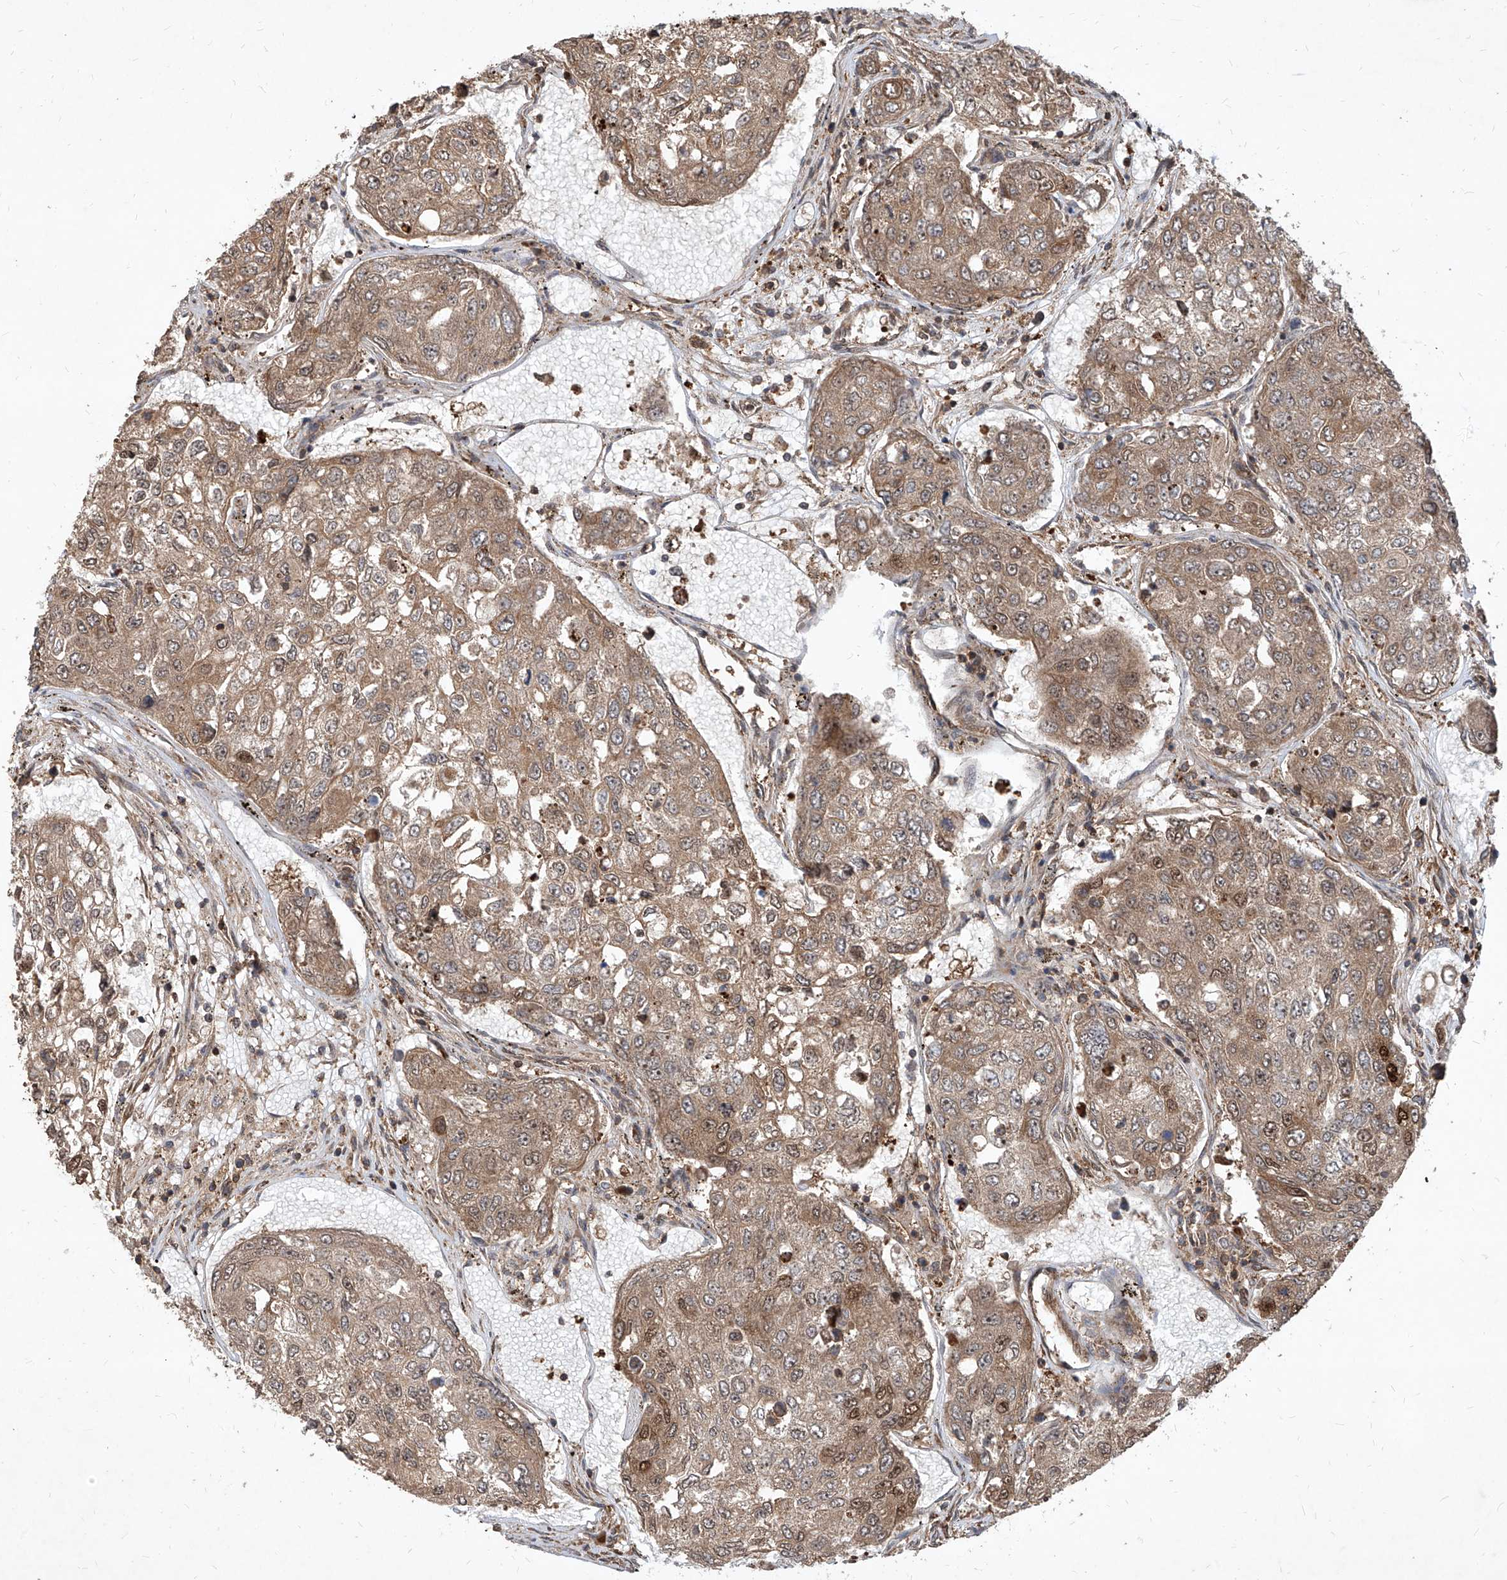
{"staining": {"intensity": "strong", "quantity": "25%-75%", "location": "cytoplasmic/membranous,nuclear"}, "tissue": "urothelial cancer", "cell_type": "Tumor cells", "image_type": "cancer", "snomed": [{"axis": "morphology", "description": "Urothelial carcinoma, High grade"}, {"axis": "topography", "description": "Lymph node"}, {"axis": "topography", "description": "Urinary bladder"}], "caption": "Immunohistochemistry (IHC) of human urothelial cancer exhibits high levels of strong cytoplasmic/membranous and nuclear staining in about 25%-75% of tumor cells.", "gene": "MAGED2", "patient": {"sex": "male", "age": 51}}